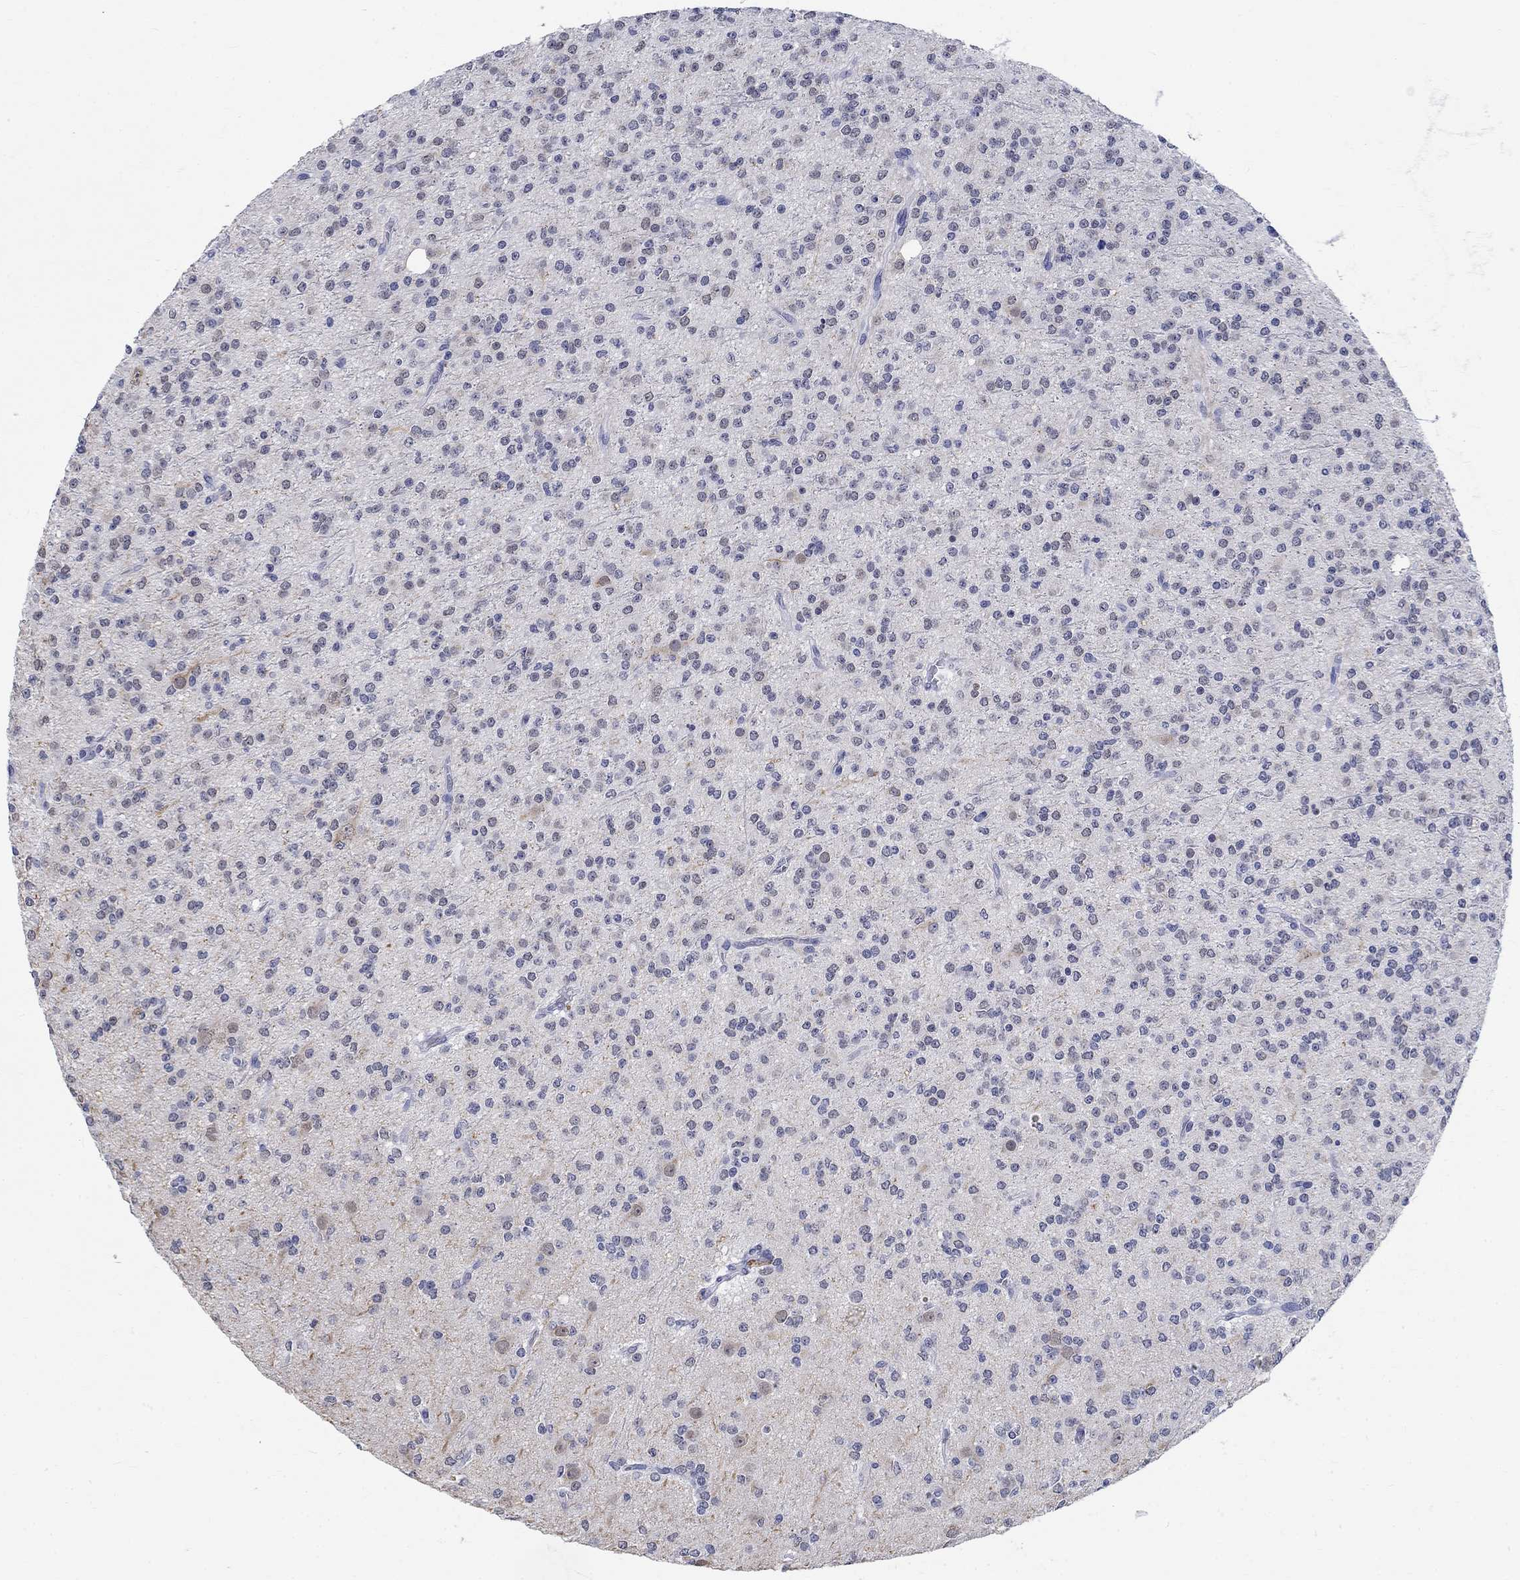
{"staining": {"intensity": "negative", "quantity": "none", "location": "none"}, "tissue": "glioma", "cell_type": "Tumor cells", "image_type": "cancer", "snomed": [{"axis": "morphology", "description": "Glioma, malignant, Low grade"}, {"axis": "topography", "description": "Brain"}], "caption": "Tumor cells are negative for protein expression in human malignant low-grade glioma.", "gene": "ANKS1B", "patient": {"sex": "male", "age": 27}}